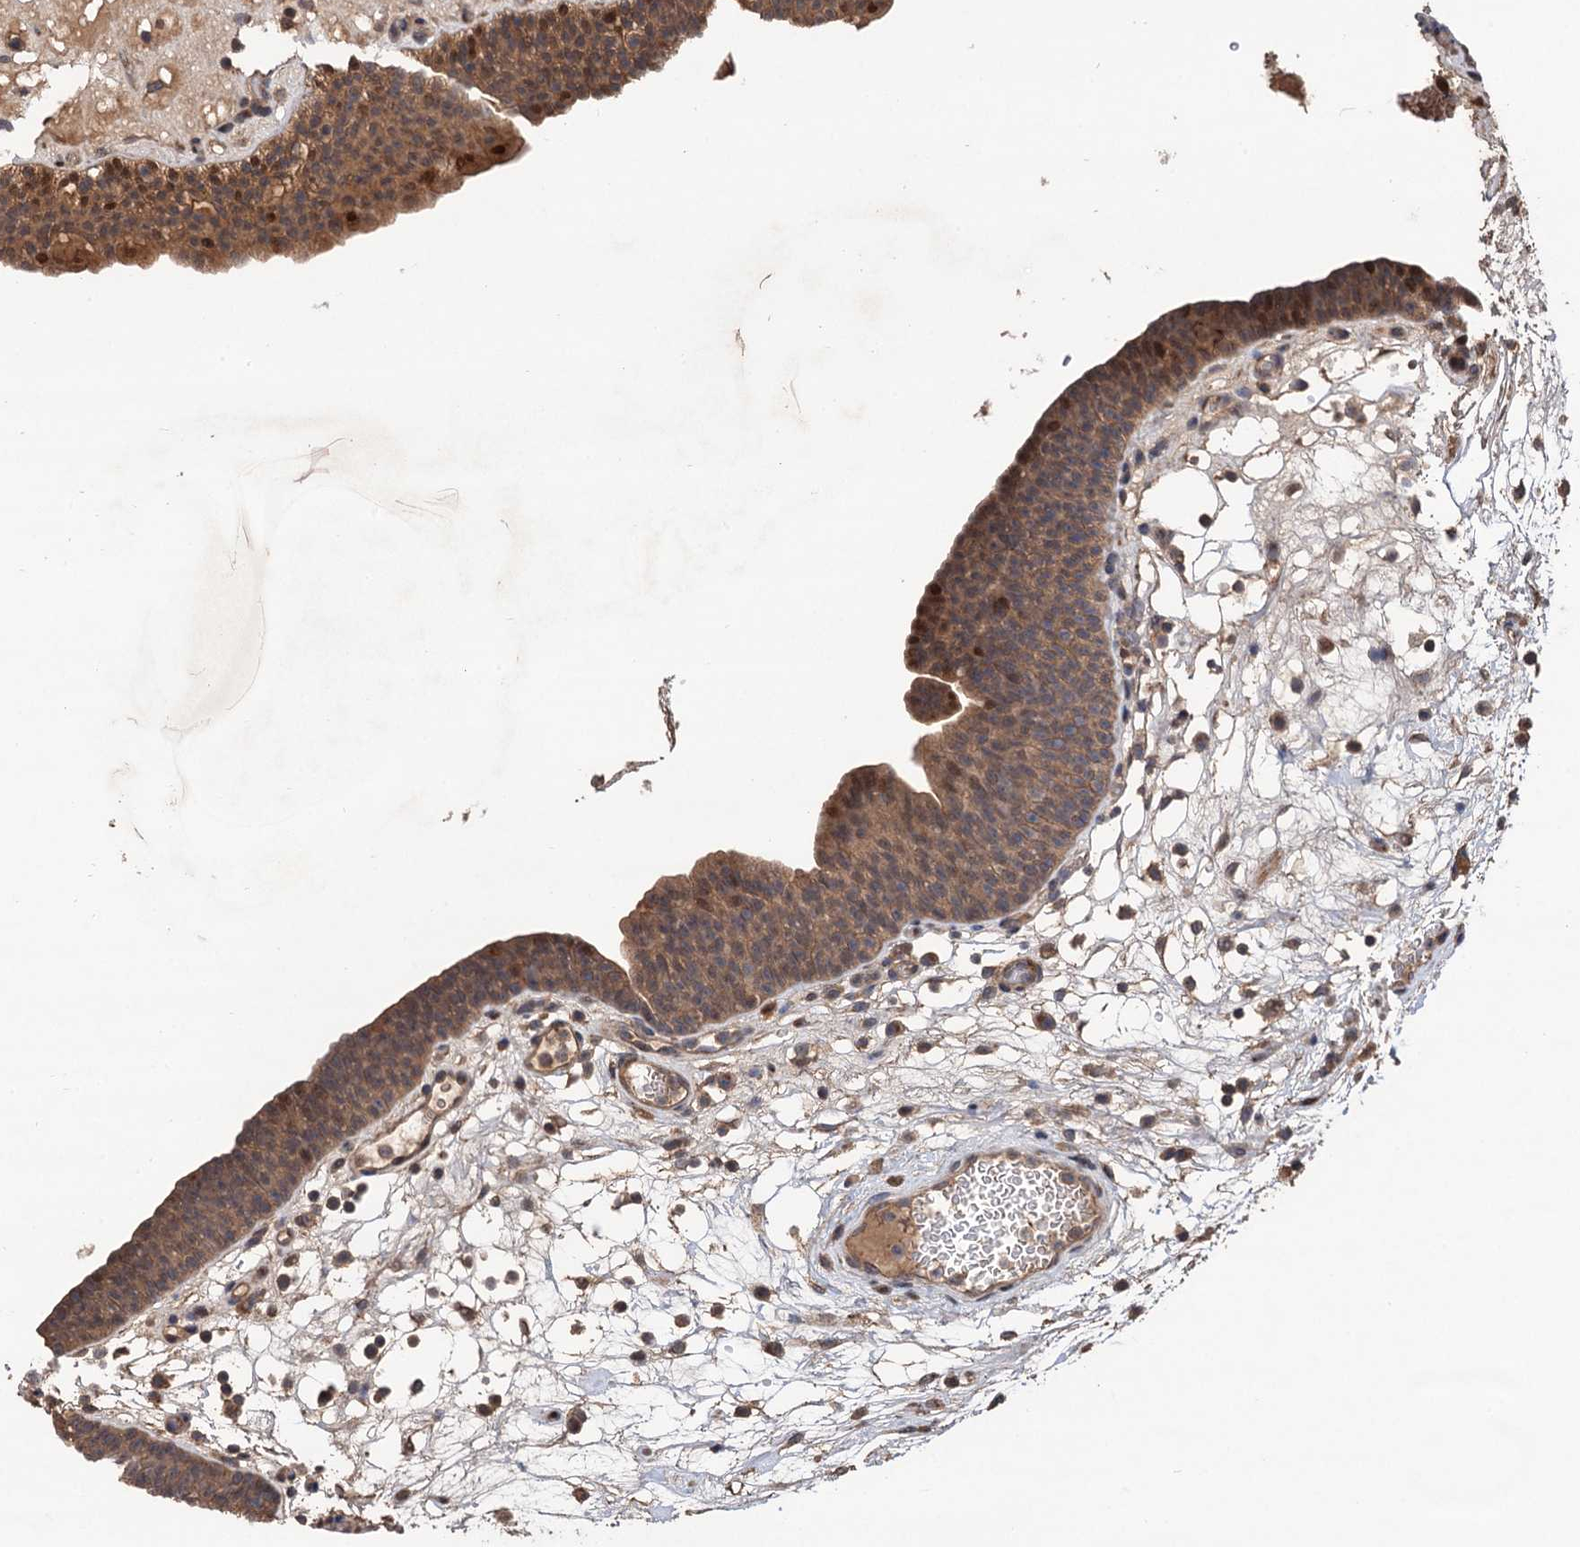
{"staining": {"intensity": "moderate", "quantity": ">75%", "location": "cytoplasmic/membranous,nuclear"}, "tissue": "urinary bladder", "cell_type": "Urothelial cells", "image_type": "normal", "snomed": [{"axis": "morphology", "description": "Normal tissue, NOS"}, {"axis": "topography", "description": "Urinary bladder"}], "caption": "Urinary bladder stained with DAB (3,3'-diaminobenzidine) immunohistochemistry shows medium levels of moderate cytoplasmic/membranous,nuclear positivity in about >75% of urothelial cells.", "gene": "TMEM39B", "patient": {"sex": "male", "age": 71}}